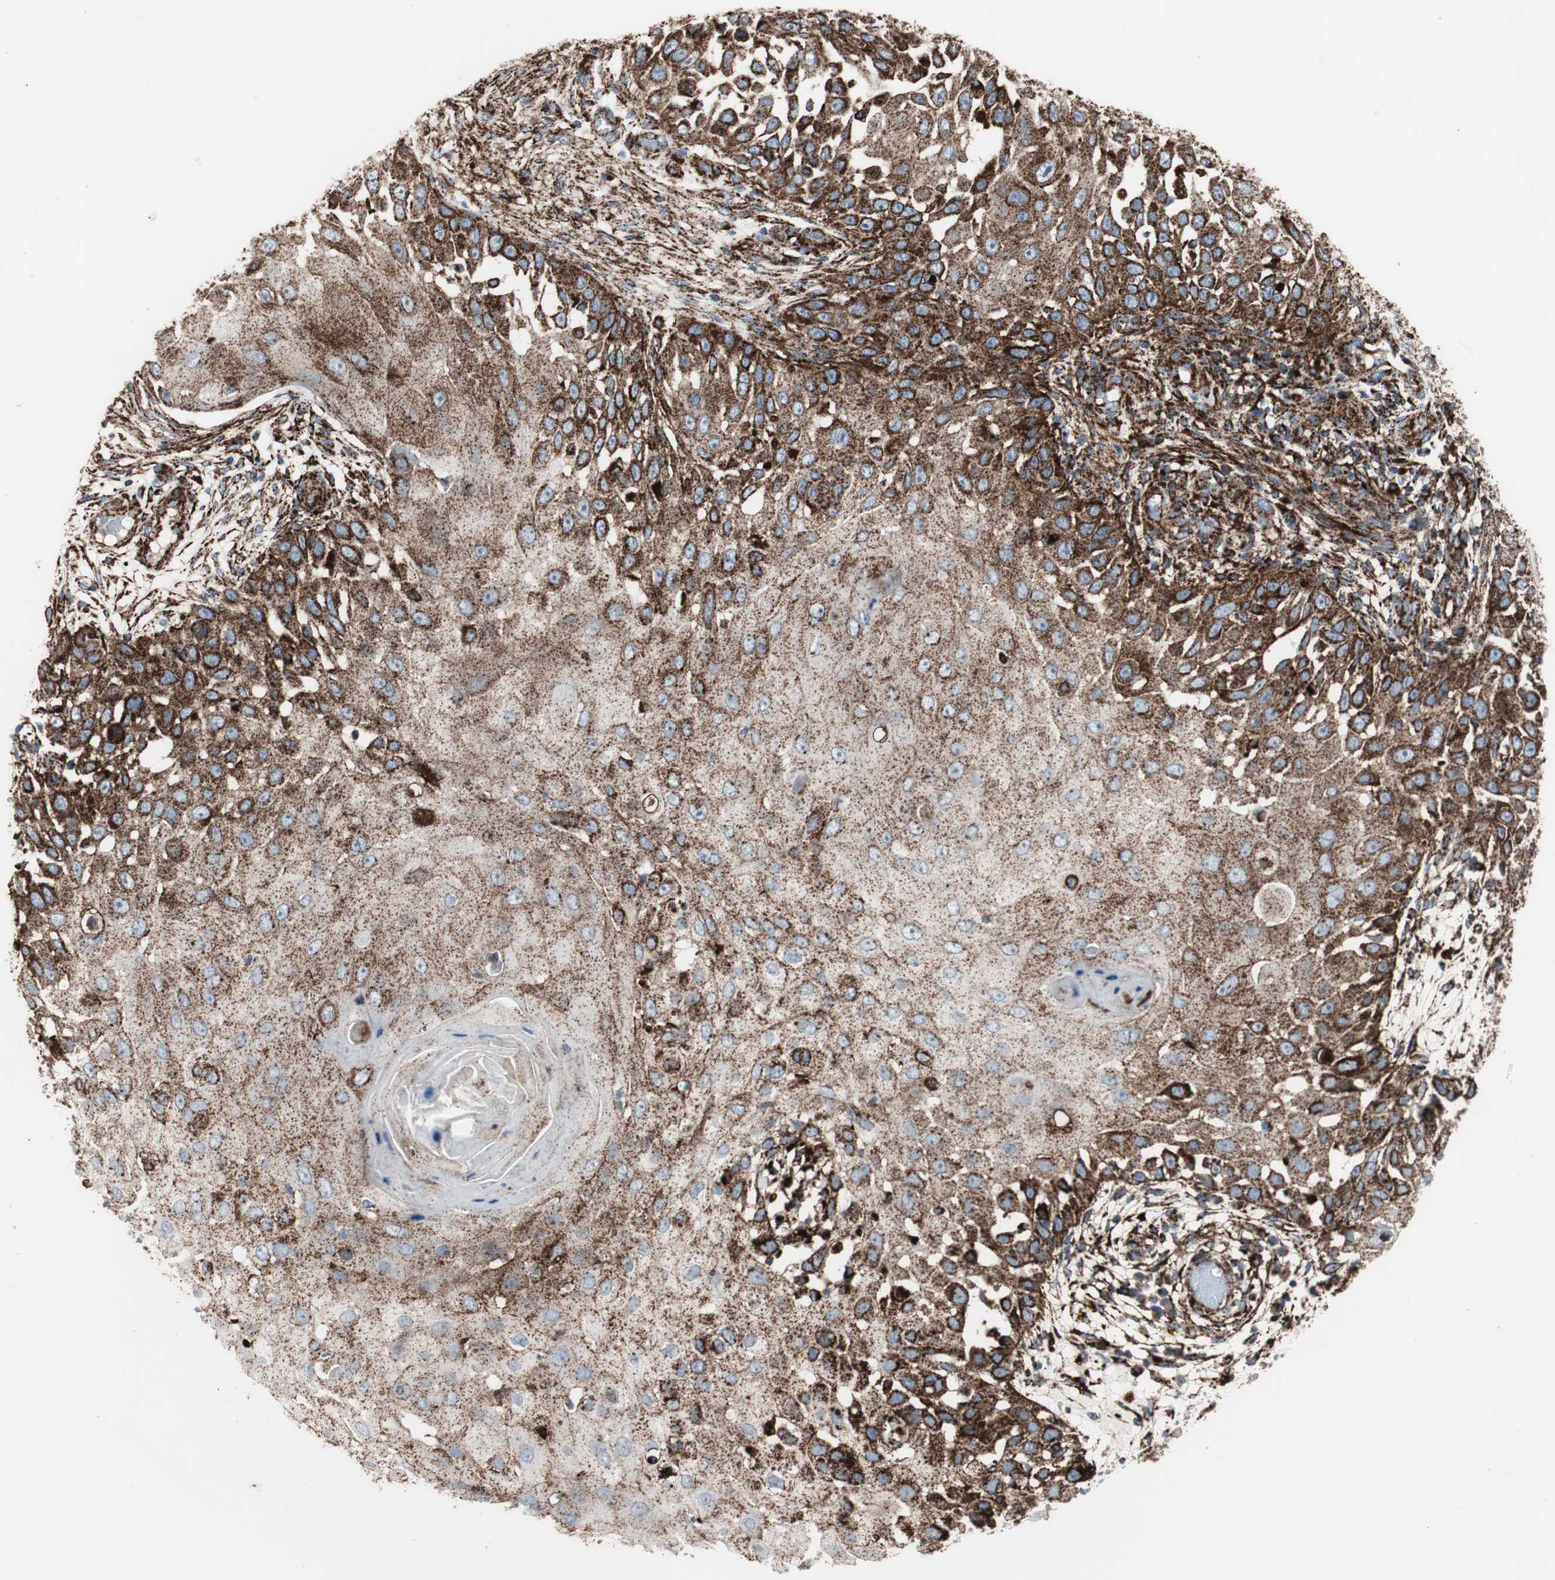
{"staining": {"intensity": "strong", "quantity": ">75%", "location": "cytoplasmic/membranous"}, "tissue": "skin cancer", "cell_type": "Tumor cells", "image_type": "cancer", "snomed": [{"axis": "morphology", "description": "Squamous cell carcinoma, NOS"}, {"axis": "topography", "description": "Skin"}], "caption": "IHC photomicrograph of neoplastic tissue: skin cancer (squamous cell carcinoma) stained using IHC displays high levels of strong protein expression localized specifically in the cytoplasmic/membranous of tumor cells, appearing as a cytoplasmic/membranous brown color.", "gene": "LAMP1", "patient": {"sex": "female", "age": 44}}